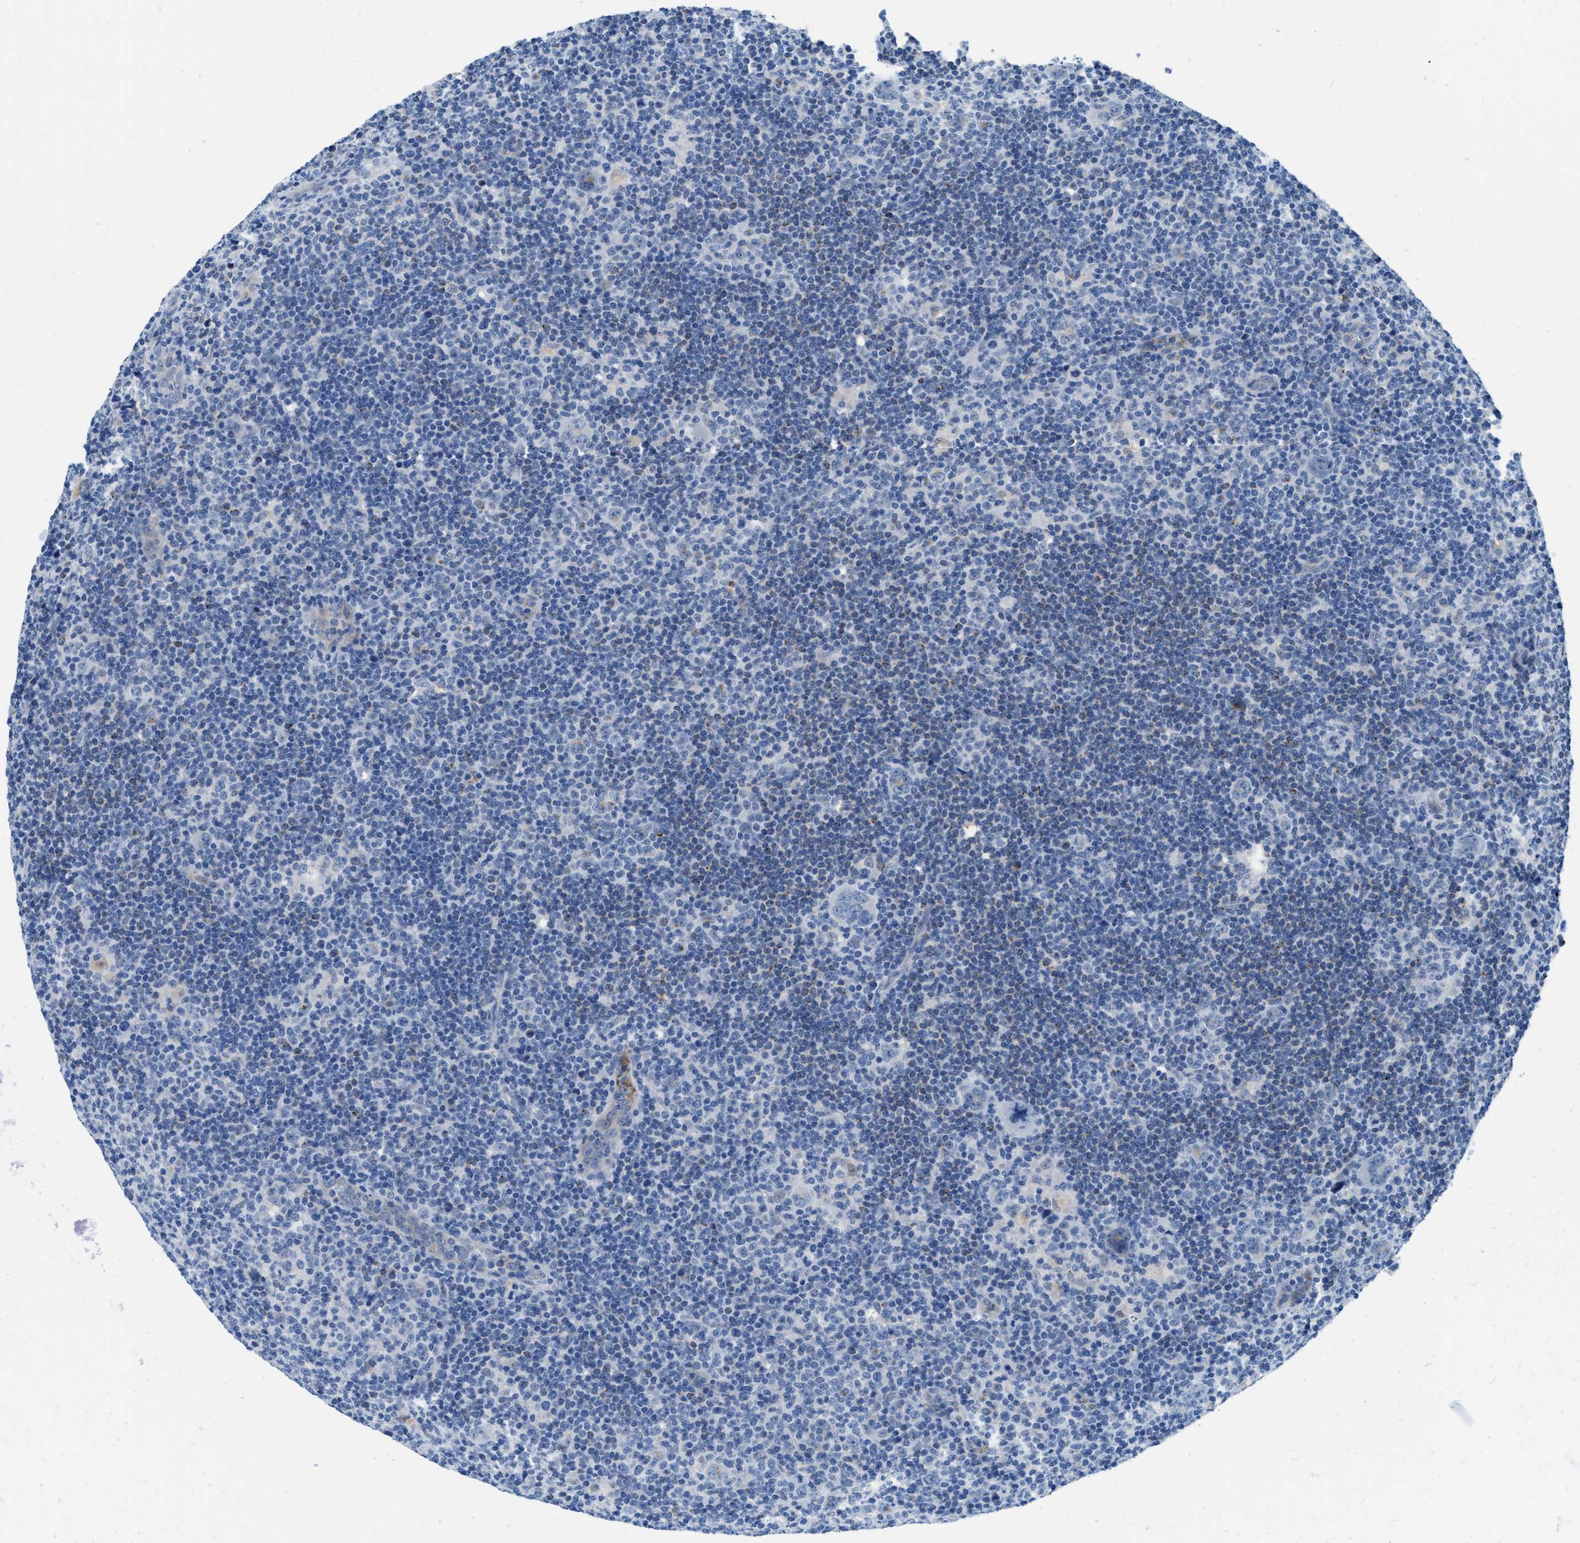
{"staining": {"intensity": "negative", "quantity": "none", "location": "none"}, "tissue": "lymphoma", "cell_type": "Tumor cells", "image_type": "cancer", "snomed": [{"axis": "morphology", "description": "Hodgkin's disease, NOS"}, {"axis": "topography", "description": "Lymph node"}], "caption": "Micrograph shows no significant protein staining in tumor cells of Hodgkin's disease. (DAB (3,3'-diaminobenzidine) immunohistochemistry (IHC) with hematoxylin counter stain).", "gene": "TSPAN3", "patient": {"sex": "female", "age": 57}}